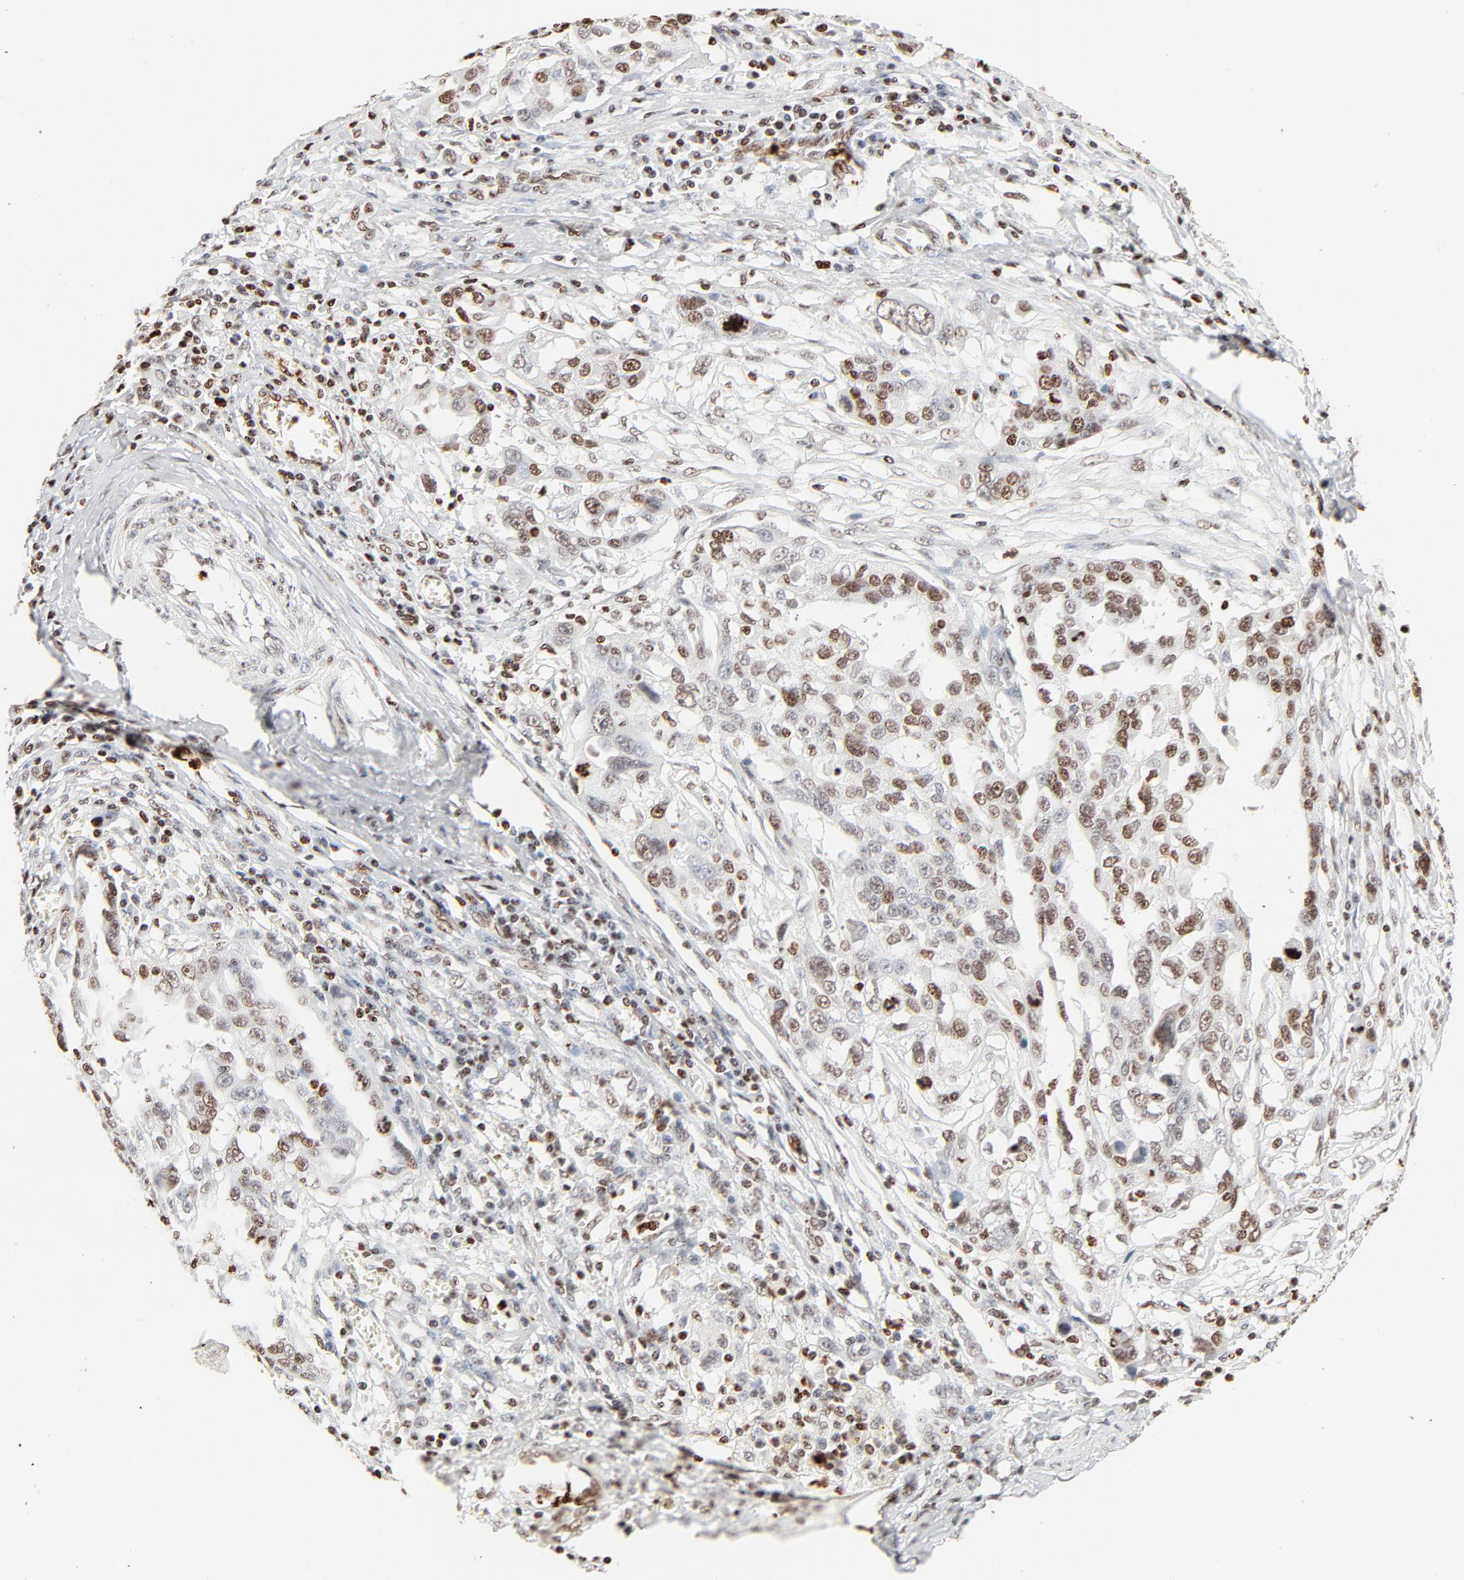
{"staining": {"intensity": "moderate", "quantity": "25%-75%", "location": "nuclear"}, "tissue": "ovarian cancer", "cell_type": "Tumor cells", "image_type": "cancer", "snomed": [{"axis": "morphology", "description": "Carcinoma, endometroid"}, {"axis": "topography", "description": "Ovary"}], "caption": "IHC of human ovarian cancer (endometroid carcinoma) demonstrates medium levels of moderate nuclear expression in about 25%-75% of tumor cells.", "gene": "HMGB2", "patient": {"sex": "female", "age": 75}}